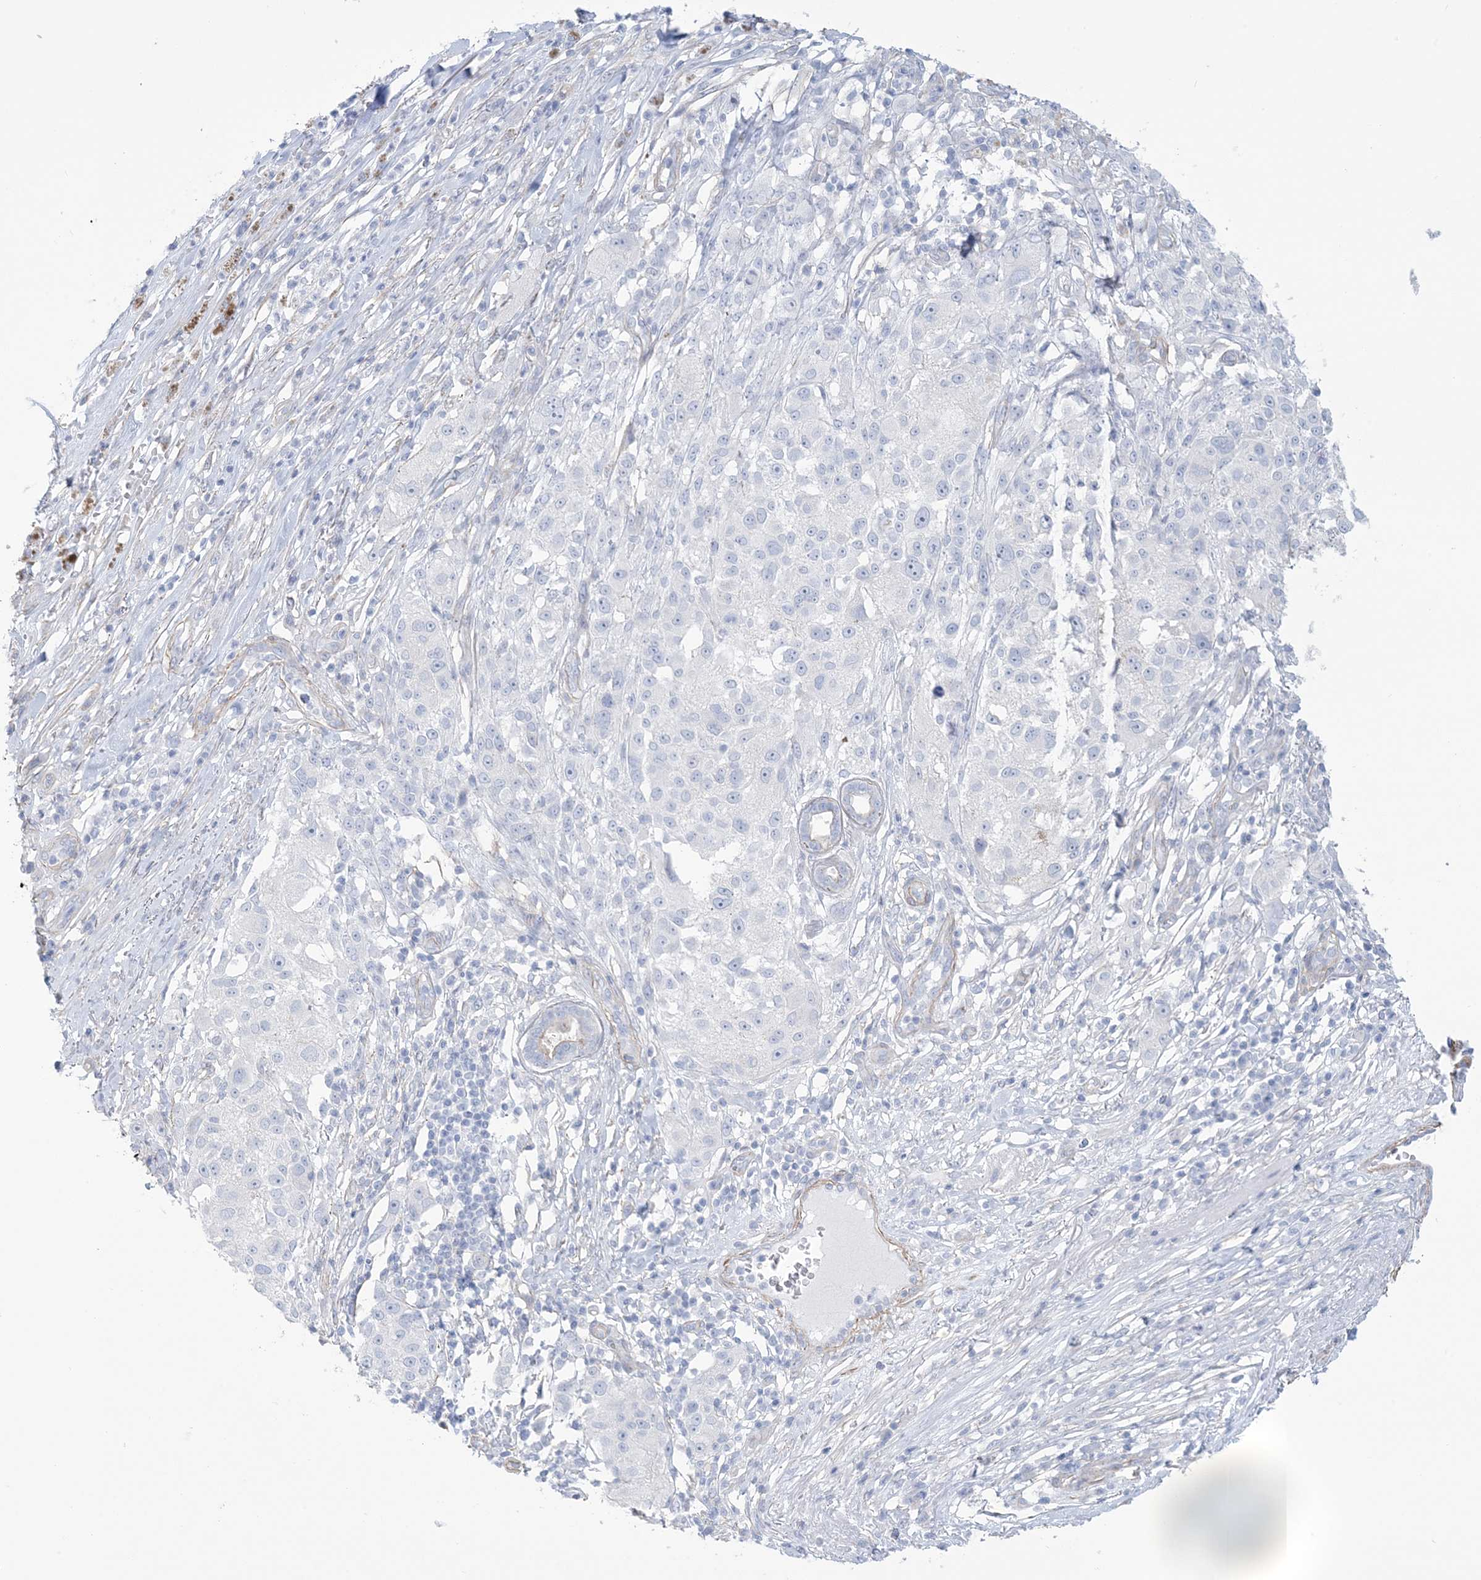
{"staining": {"intensity": "negative", "quantity": "none", "location": "none"}, "tissue": "melanoma", "cell_type": "Tumor cells", "image_type": "cancer", "snomed": [{"axis": "morphology", "description": "Necrosis, NOS"}, {"axis": "morphology", "description": "Malignant melanoma, NOS"}, {"axis": "topography", "description": "Skin"}], "caption": "Melanoma was stained to show a protein in brown. There is no significant expression in tumor cells.", "gene": "AGXT", "patient": {"sex": "female", "age": 87}}